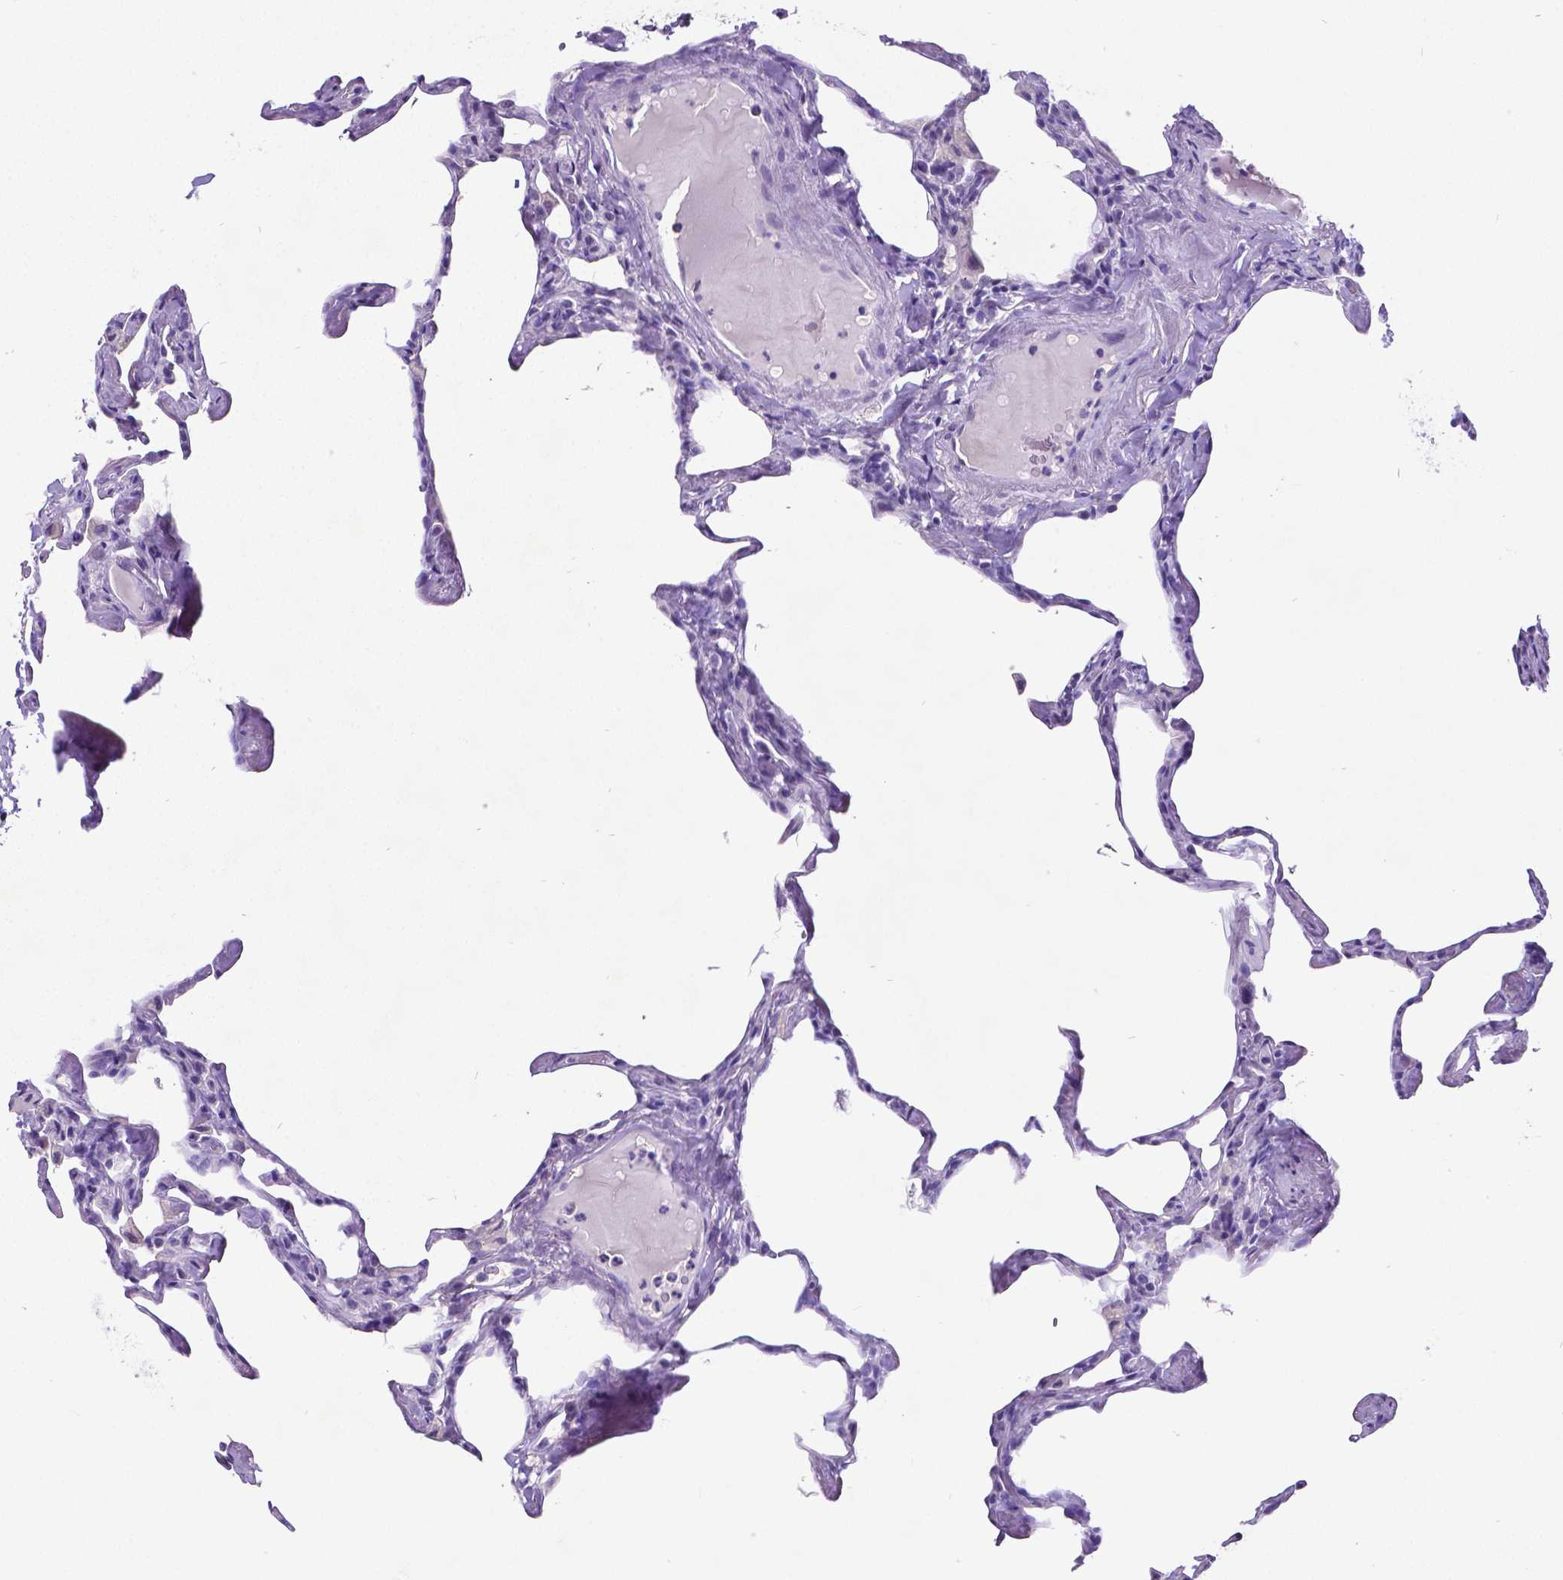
{"staining": {"intensity": "negative", "quantity": "none", "location": "none"}, "tissue": "lung", "cell_type": "Alveolar cells", "image_type": "normal", "snomed": [{"axis": "morphology", "description": "Normal tissue, NOS"}, {"axis": "topography", "description": "Lung"}], "caption": "IHC micrograph of benign lung: human lung stained with DAB (3,3'-diaminobenzidine) displays no significant protein positivity in alveolar cells.", "gene": "SATB2", "patient": {"sex": "male", "age": 65}}